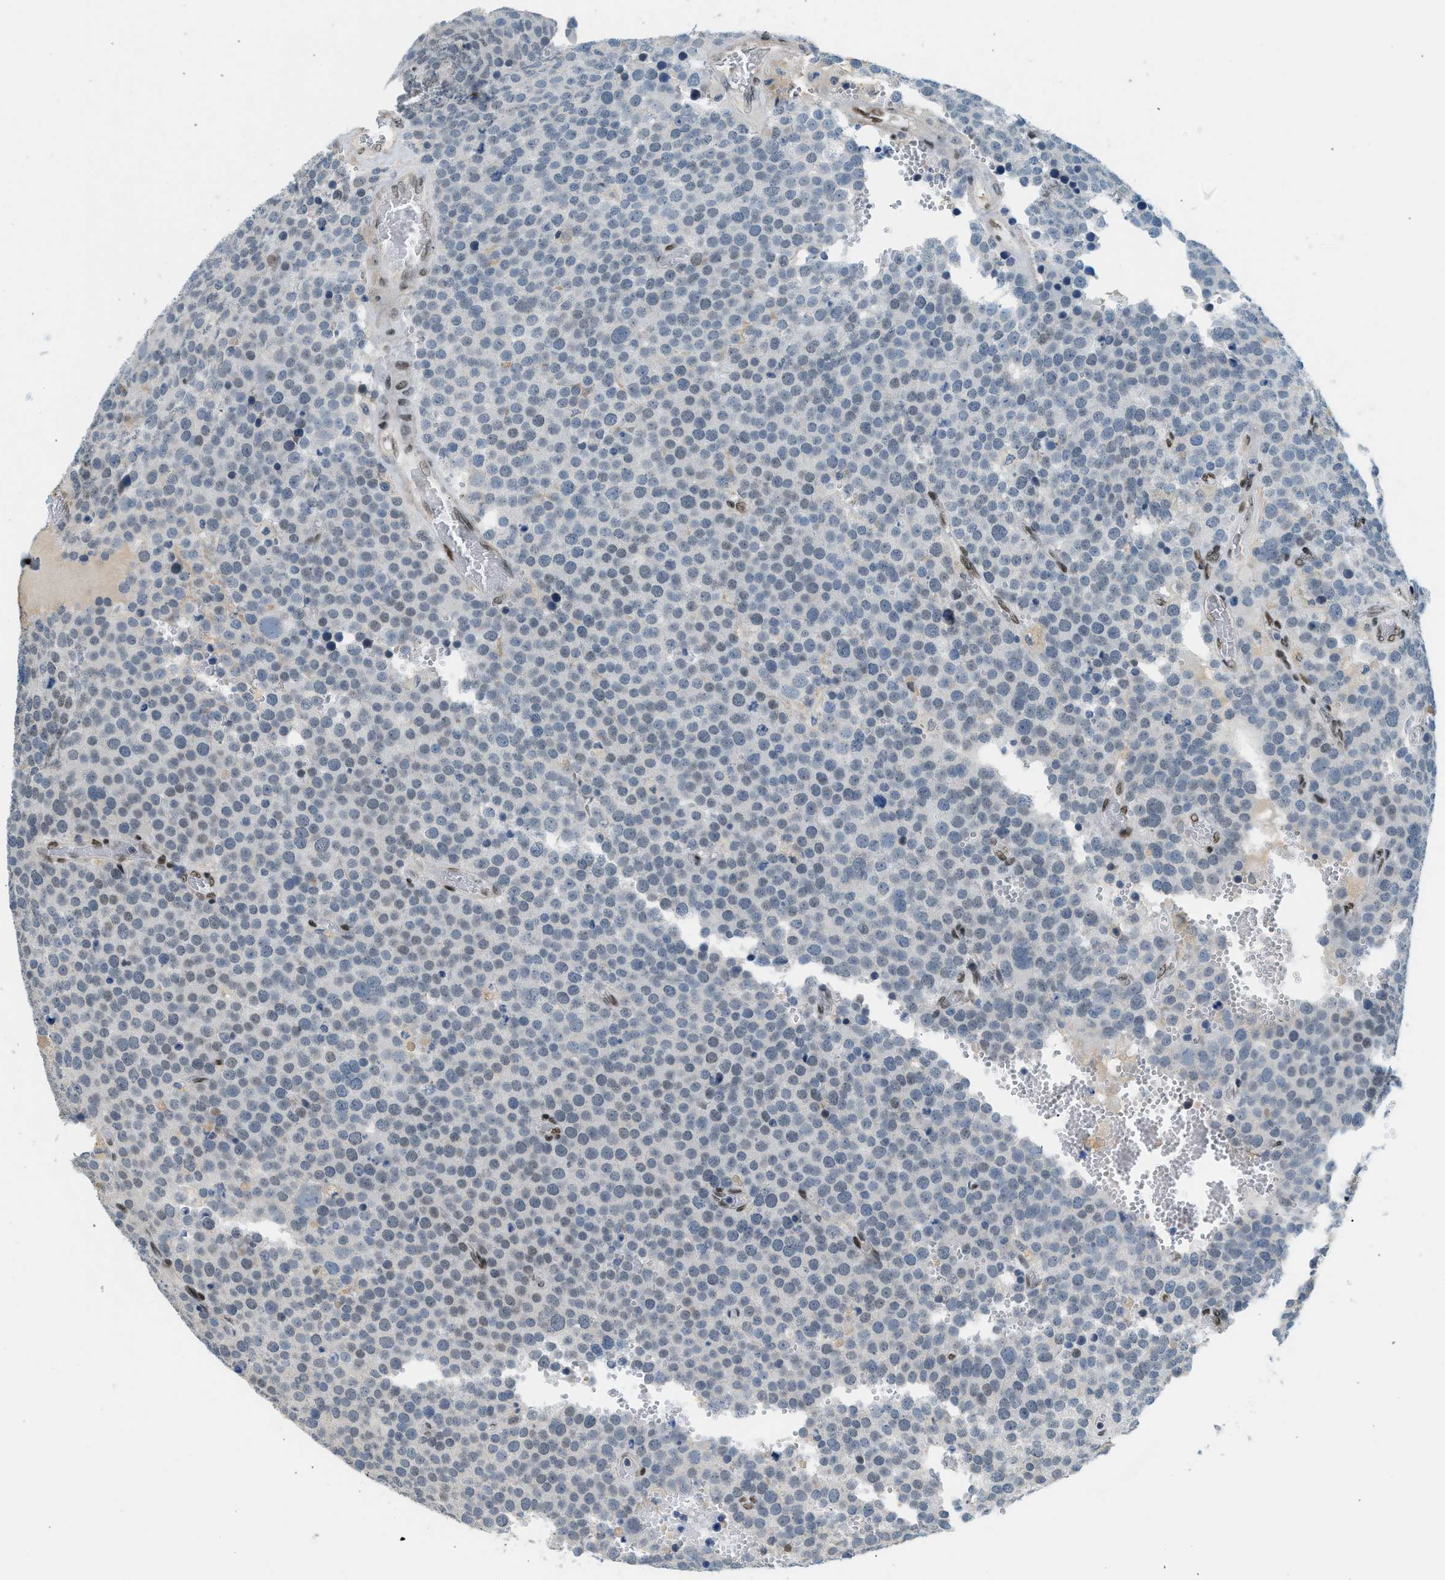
{"staining": {"intensity": "negative", "quantity": "none", "location": "none"}, "tissue": "testis cancer", "cell_type": "Tumor cells", "image_type": "cancer", "snomed": [{"axis": "morphology", "description": "Normal tissue, NOS"}, {"axis": "morphology", "description": "Seminoma, NOS"}, {"axis": "topography", "description": "Testis"}], "caption": "This is a histopathology image of immunohistochemistry (IHC) staining of testis seminoma, which shows no staining in tumor cells.", "gene": "ZBTB20", "patient": {"sex": "male", "age": 71}}